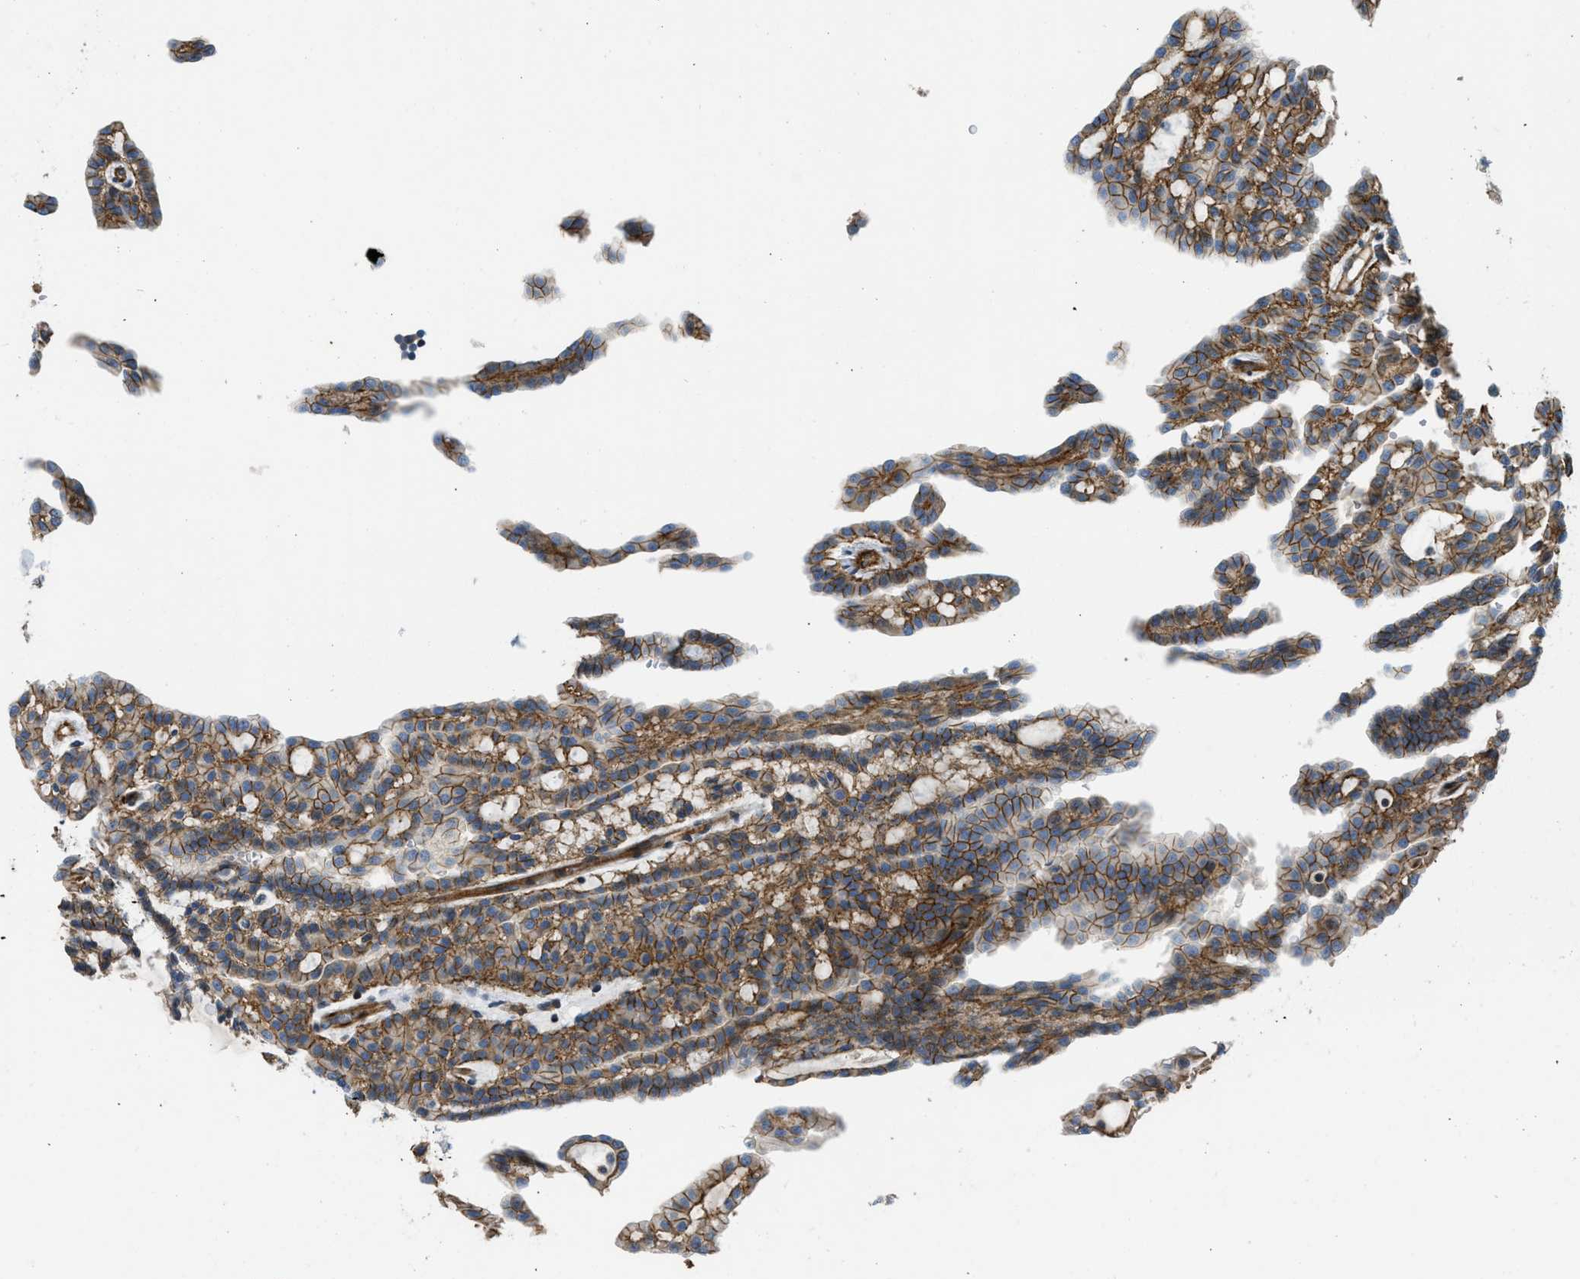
{"staining": {"intensity": "moderate", "quantity": ">75%", "location": "cytoplasmic/membranous"}, "tissue": "renal cancer", "cell_type": "Tumor cells", "image_type": "cancer", "snomed": [{"axis": "morphology", "description": "Adenocarcinoma, NOS"}, {"axis": "topography", "description": "Kidney"}], "caption": "IHC (DAB (3,3'-diaminobenzidine)) staining of adenocarcinoma (renal) shows moderate cytoplasmic/membranous protein expression in approximately >75% of tumor cells. Using DAB (brown) and hematoxylin (blue) stains, captured at high magnification using brightfield microscopy.", "gene": "NYNRIN", "patient": {"sex": "male", "age": 63}}